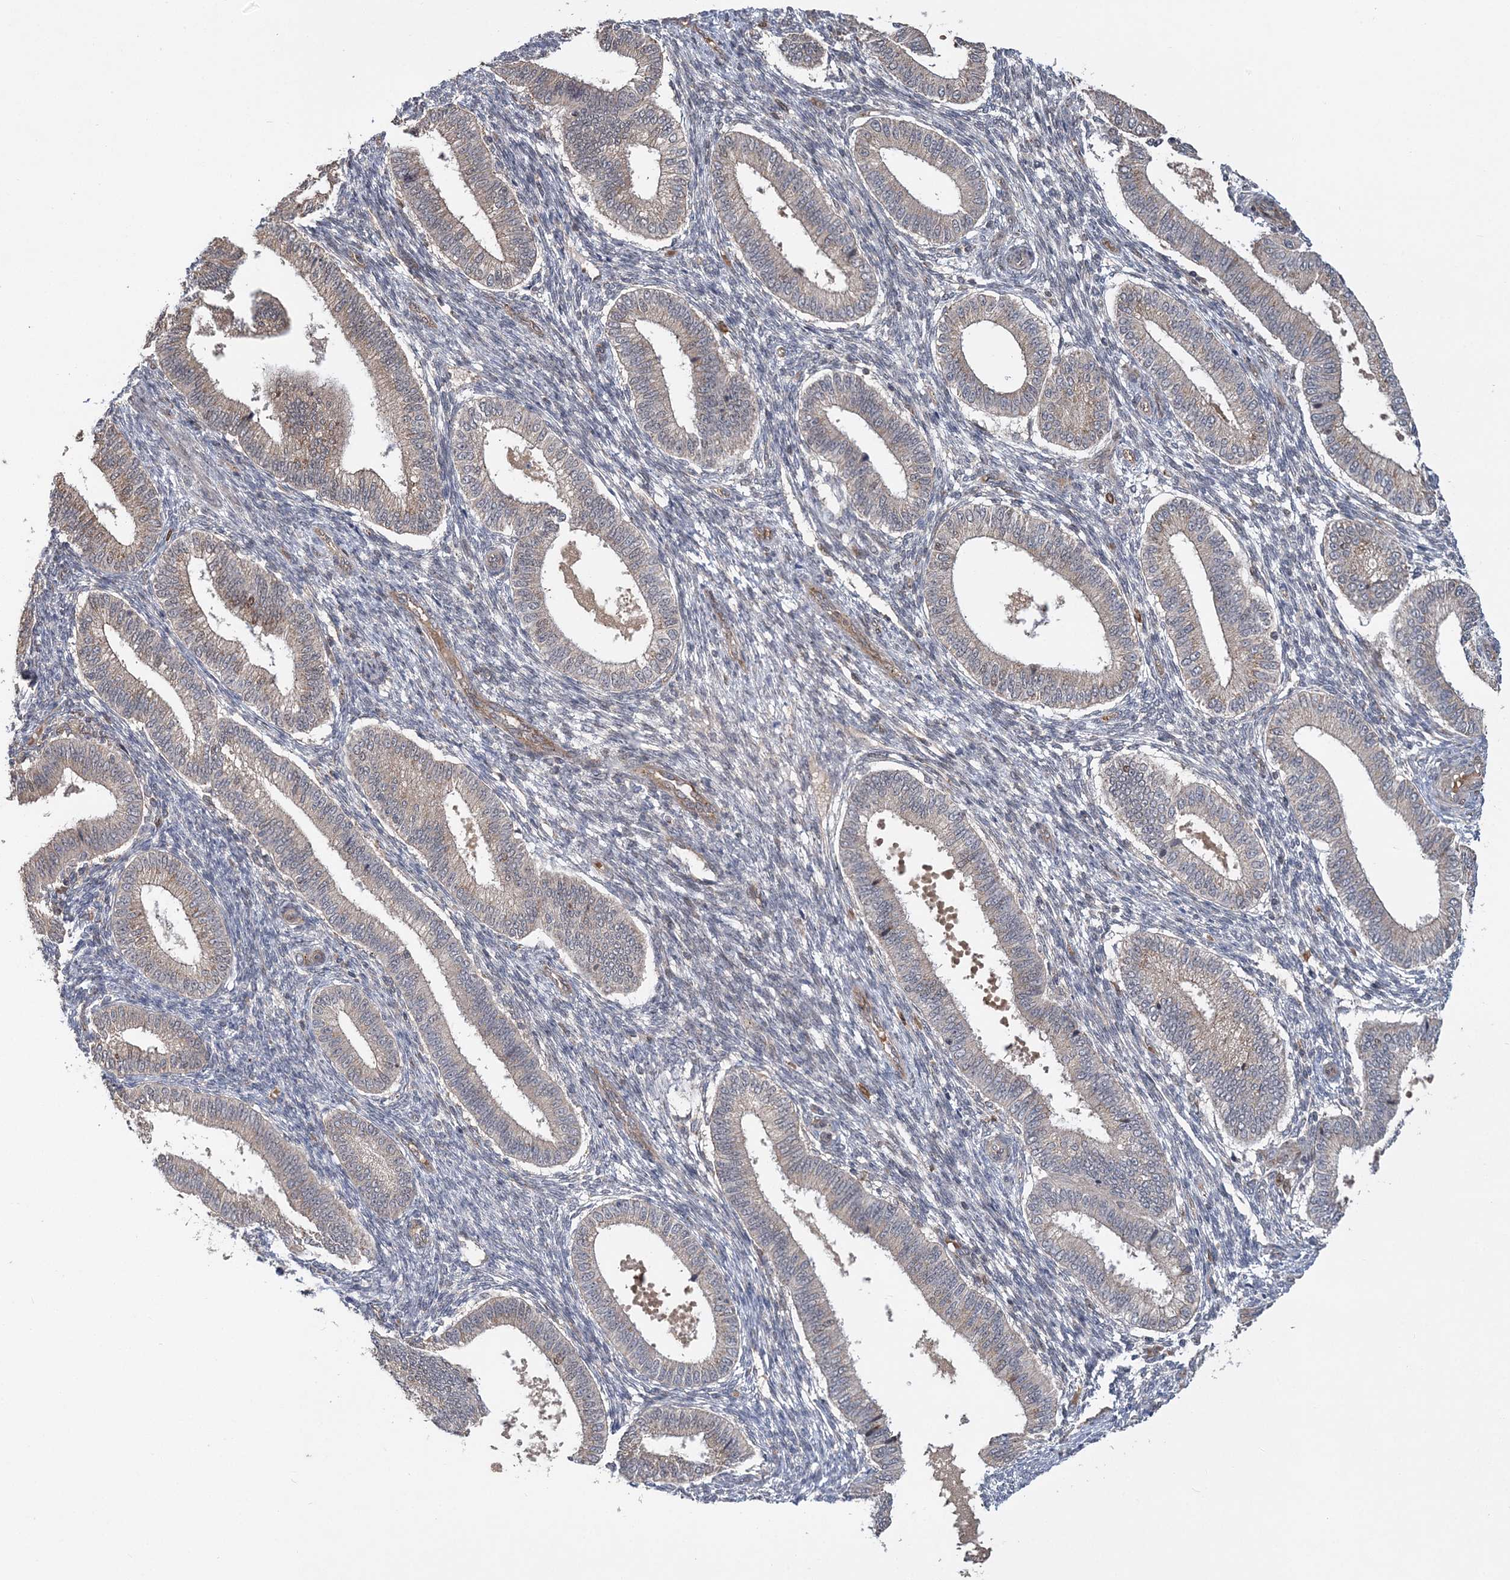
{"staining": {"intensity": "negative", "quantity": "none", "location": "none"}, "tissue": "endometrium", "cell_type": "Cells in endometrial stroma", "image_type": "normal", "snomed": [{"axis": "morphology", "description": "Normal tissue, NOS"}, {"axis": "topography", "description": "Endometrium"}], "caption": "Immunohistochemistry of normal endometrium reveals no staining in cells in endometrial stroma. (Stains: DAB immunohistochemistry (IHC) with hematoxylin counter stain, Microscopy: brightfield microscopy at high magnification).", "gene": "KIF4A", "patient": {"sex": "female", "age": 39}}